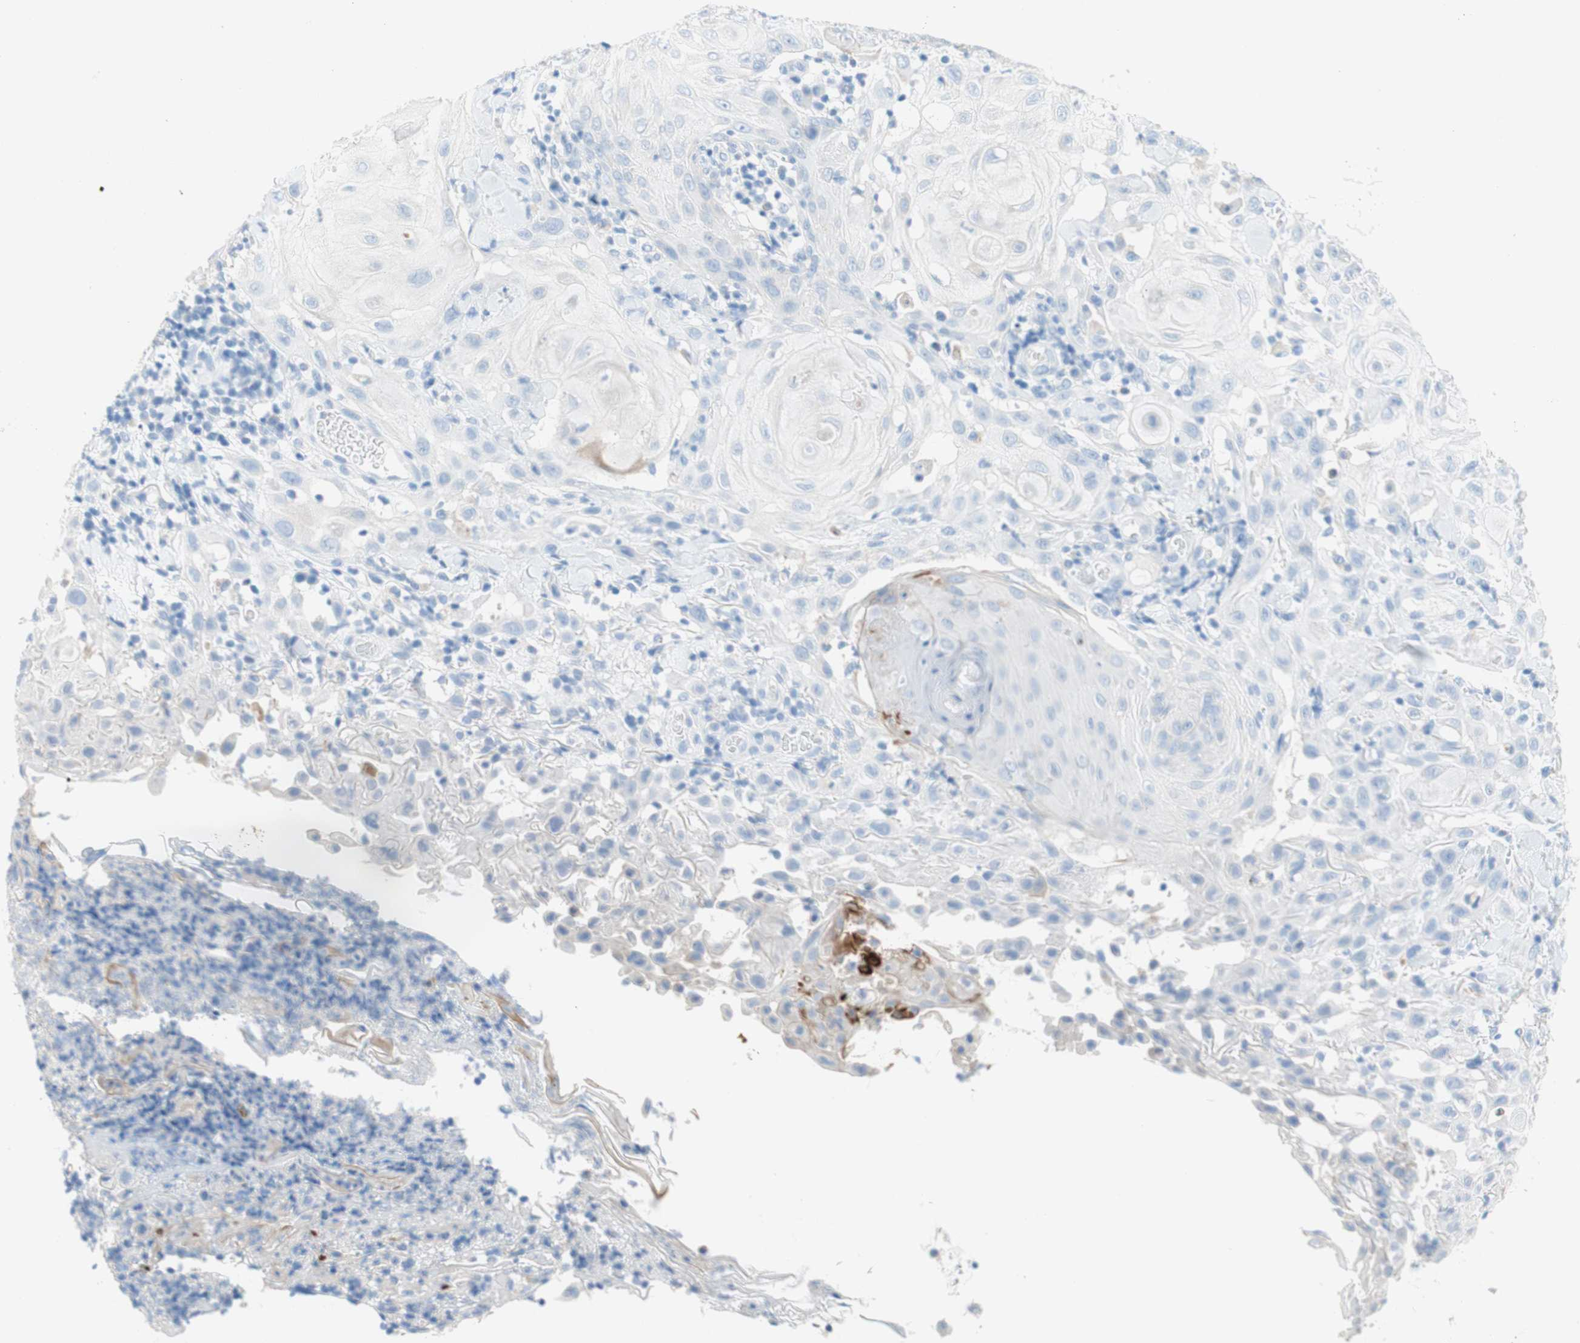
{"staining": {"intensity": "negative", "quantity": "none", "location": "none"}, "tissue": "skin cancer", "cell_type": "Tumor cells", "image_type": "cancer", "snomed": [{"axis": "morphology", "description": "Squamous cell carcinoma, NOS"}, {"axis": "topography", "description": "Skin"}], "caption": "Immunohistochemistry (IHC) of squamous cell carcinoma (skin) displays no positivity in tumor cells.", "gene": "POLR2J3", "patient": {"sex": "male", "age": 24}}